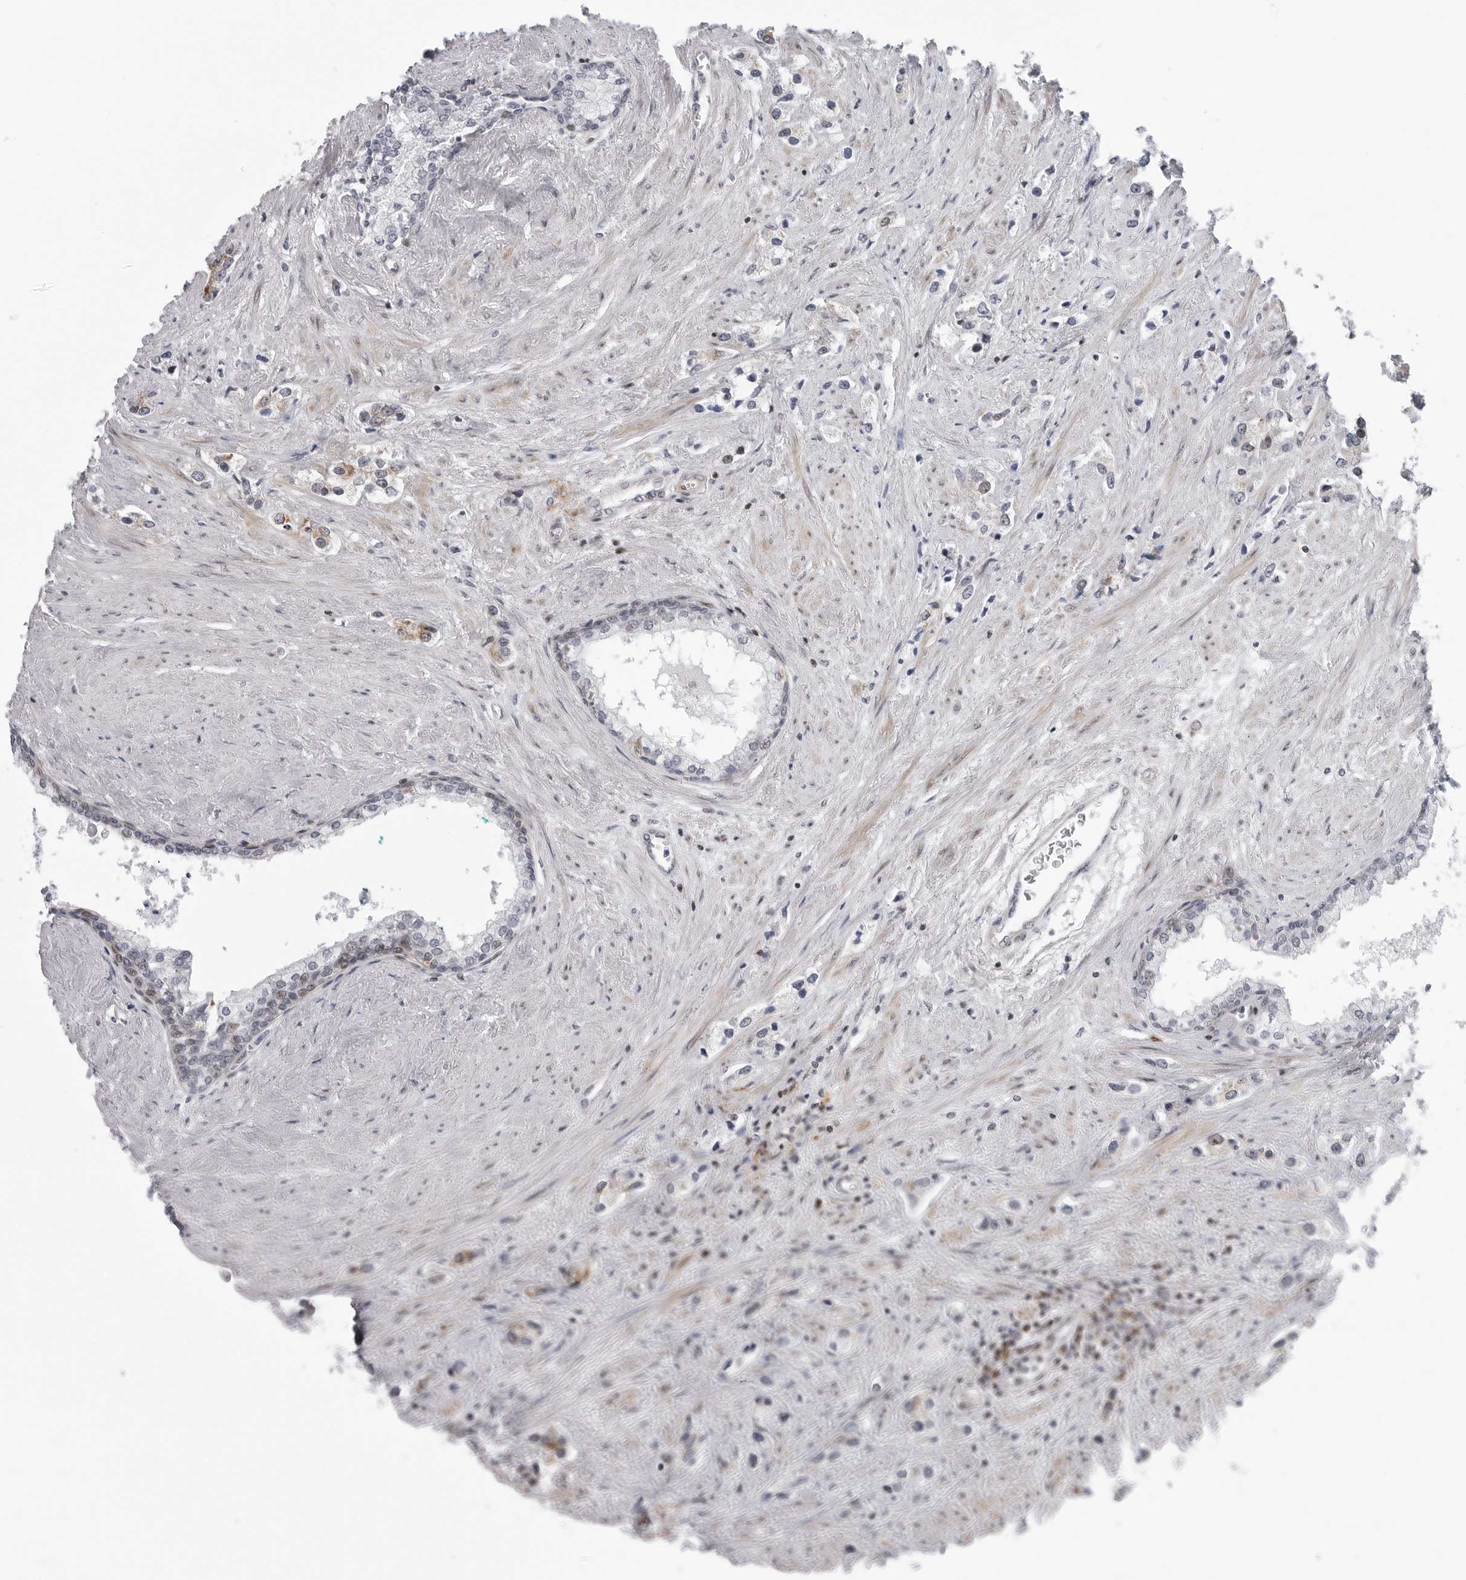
{"staining": {"intensity": "negative", "quantity": "none", "location": "none"}, "tissue": "prostate cancer", "cell_type": "Tumor cells", "image_type": "cancer", "snomed": [{"axis": "morphology", "description": "Adenocarcinoma, High grade"}, {"axis": "topography", "description": "Prostate"}], "caption": "Prostate cancer was stained to show a protein in brown. There is no significant expression in tumor cells. Nuclei are stained in blue.", "gene": "FAM135B", "patient": {"sex": "male", "age": 66}}